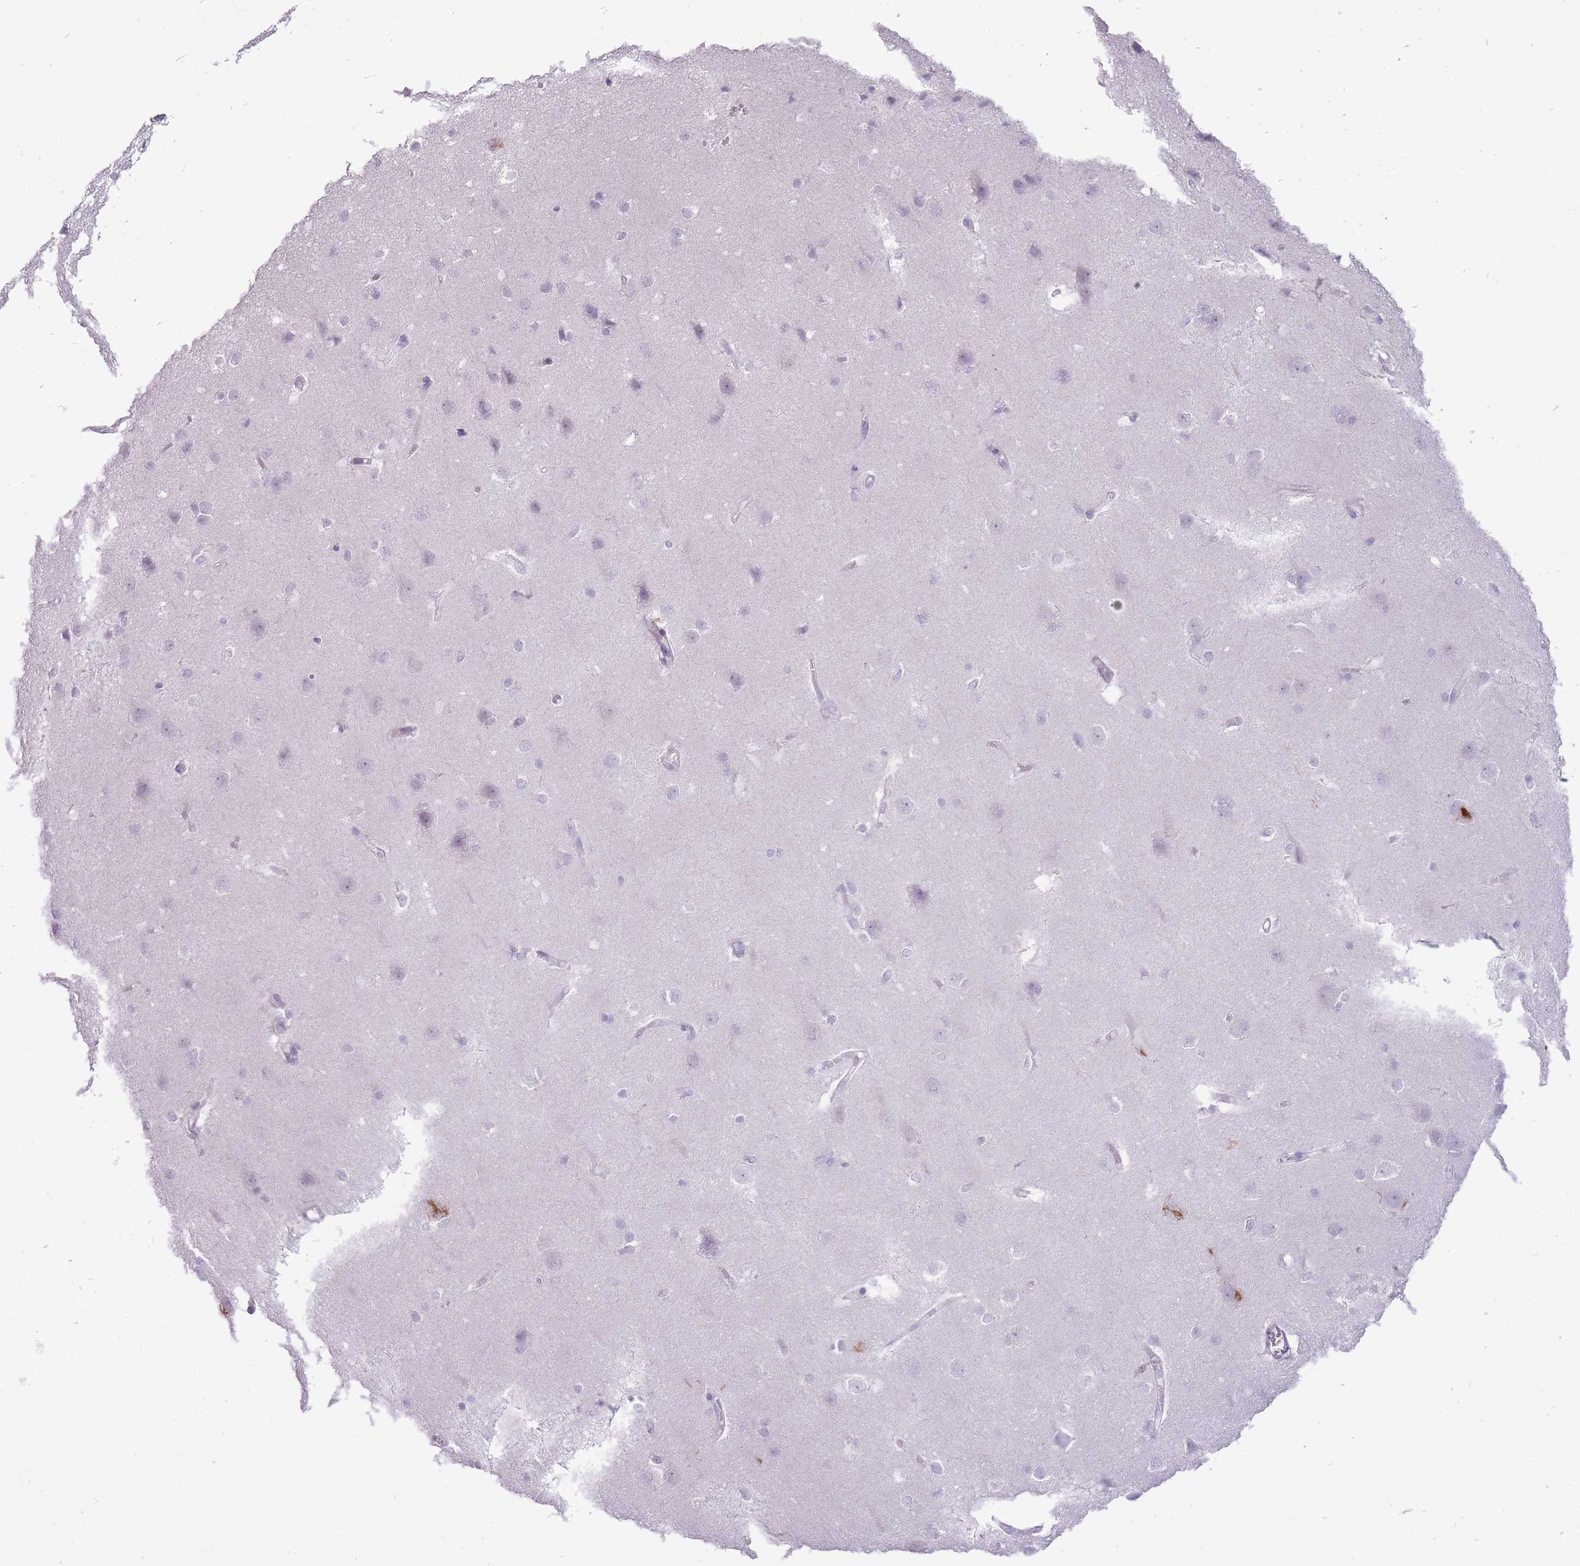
{"staining": {"intensity": "negative", "quantity": "none", "location": "none"}, "tissue": "cerebral cortex", "cell_type": "Endothelial cells", "image_type": "normal", "snomed": [{"axis": "morphology", "description": "Normal tissue, NOS"}, {"axis": "topography", "description": "Cerebral cortex"}], "caption": "Protein analysis of unremarkable cerebral cortex demonstrates no significant expression in endothelial cells. (DAB immunohistochemistry with hematoxylin counter stain).", "gene": "ERICH4", "patient": {"sex": "male", "age": 37}}